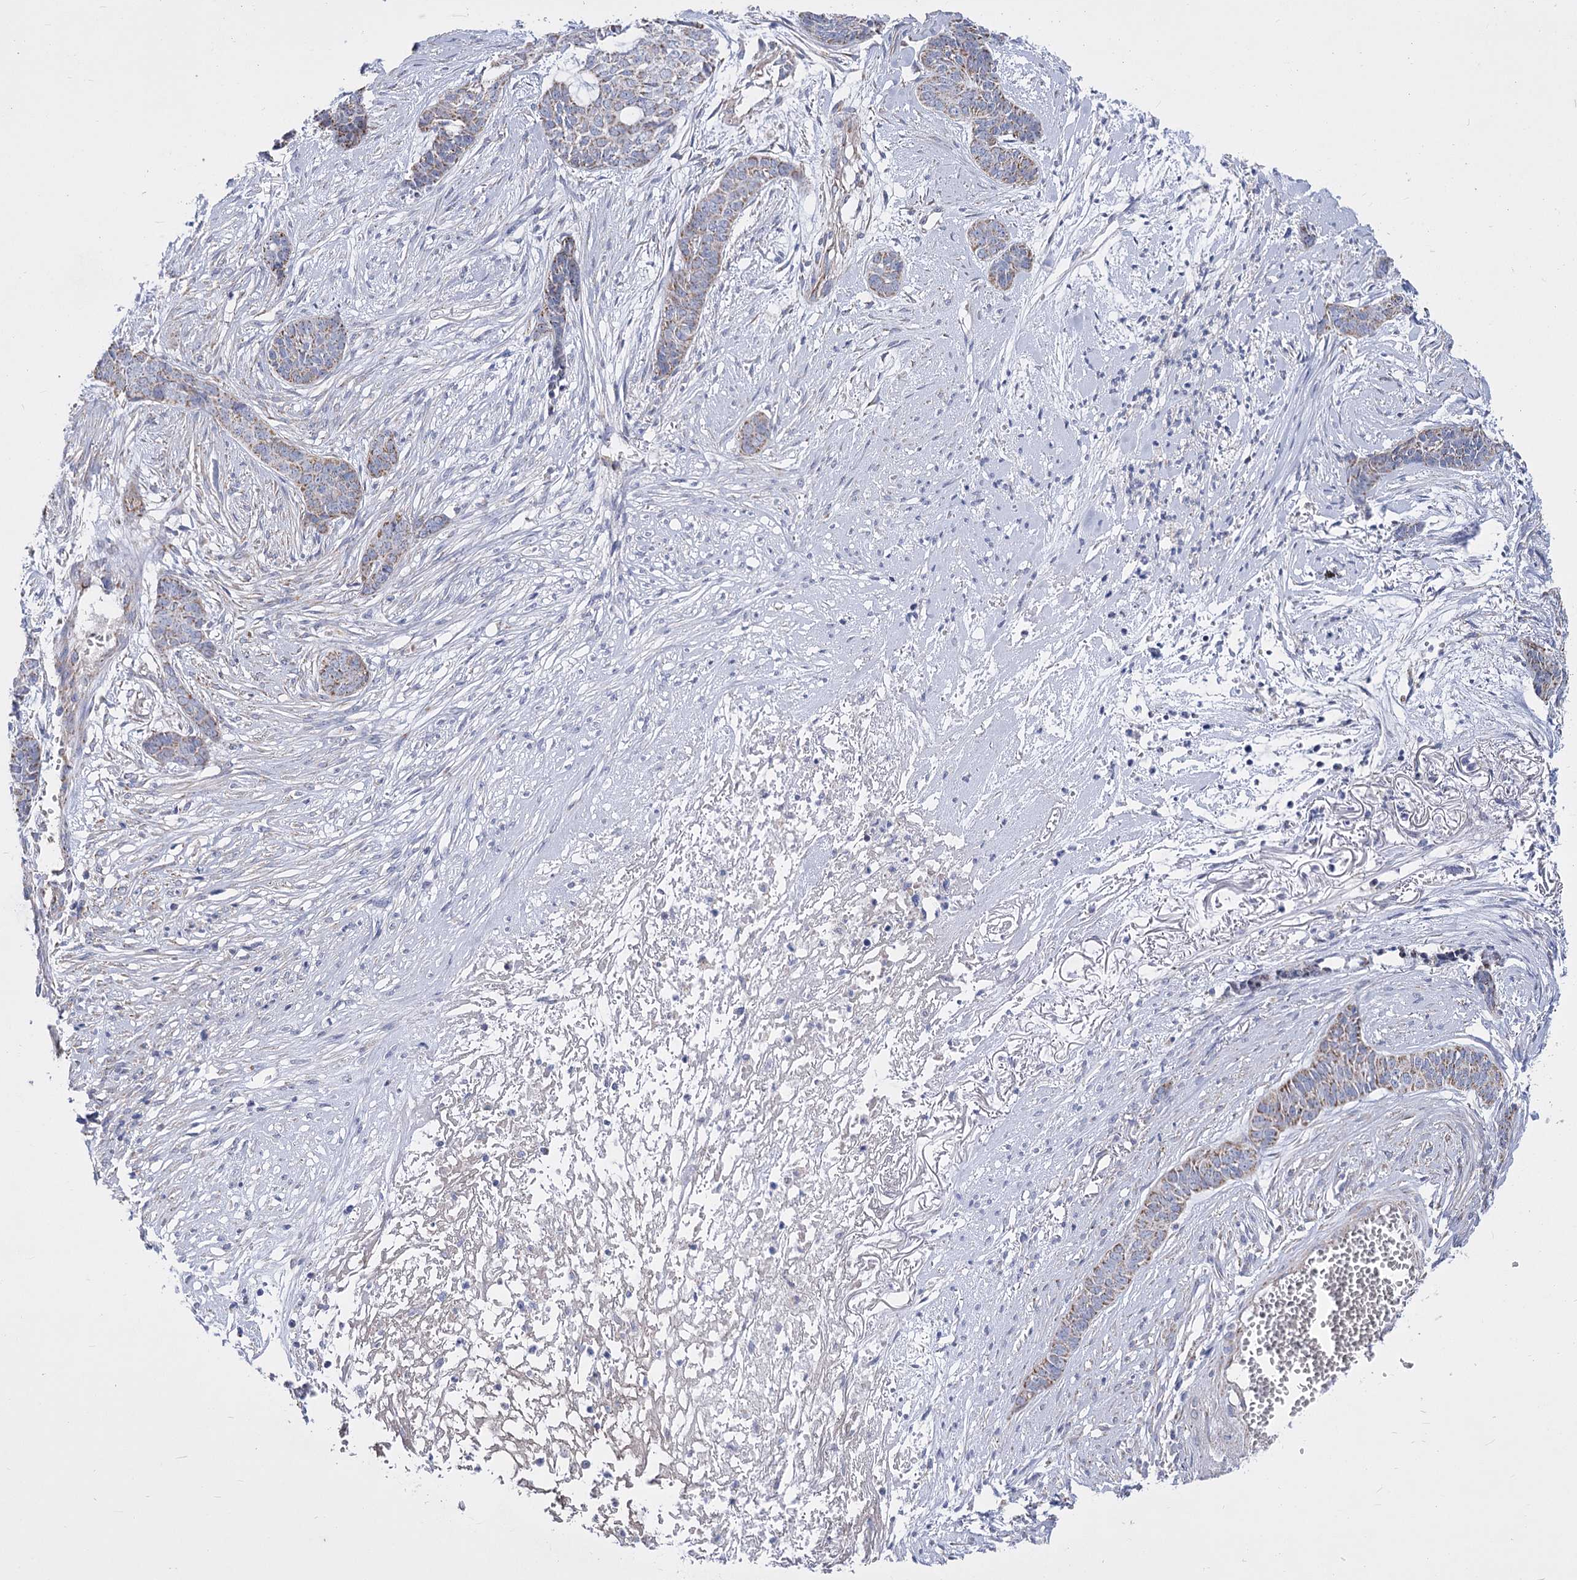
{"staining": {"intensity": "weak", "quantity": "25%-75%", "location": "cytoplasmic/membranous"}, "tissue": "skin cancer", "cell_type": "Tumor cells", "image_type": "cancer", "snomed": [{"axis": "morphology", "description": "Basal cell carcinoma"}, {"axis": "topography", "description": "Skin"}], "caption": "A brown stain labels weak cytoplasmic/membranous staining of a protein in human skin cancer tumor cells.", "gene": "PDHB", "patient": {"sex": "female", "age": 64}}